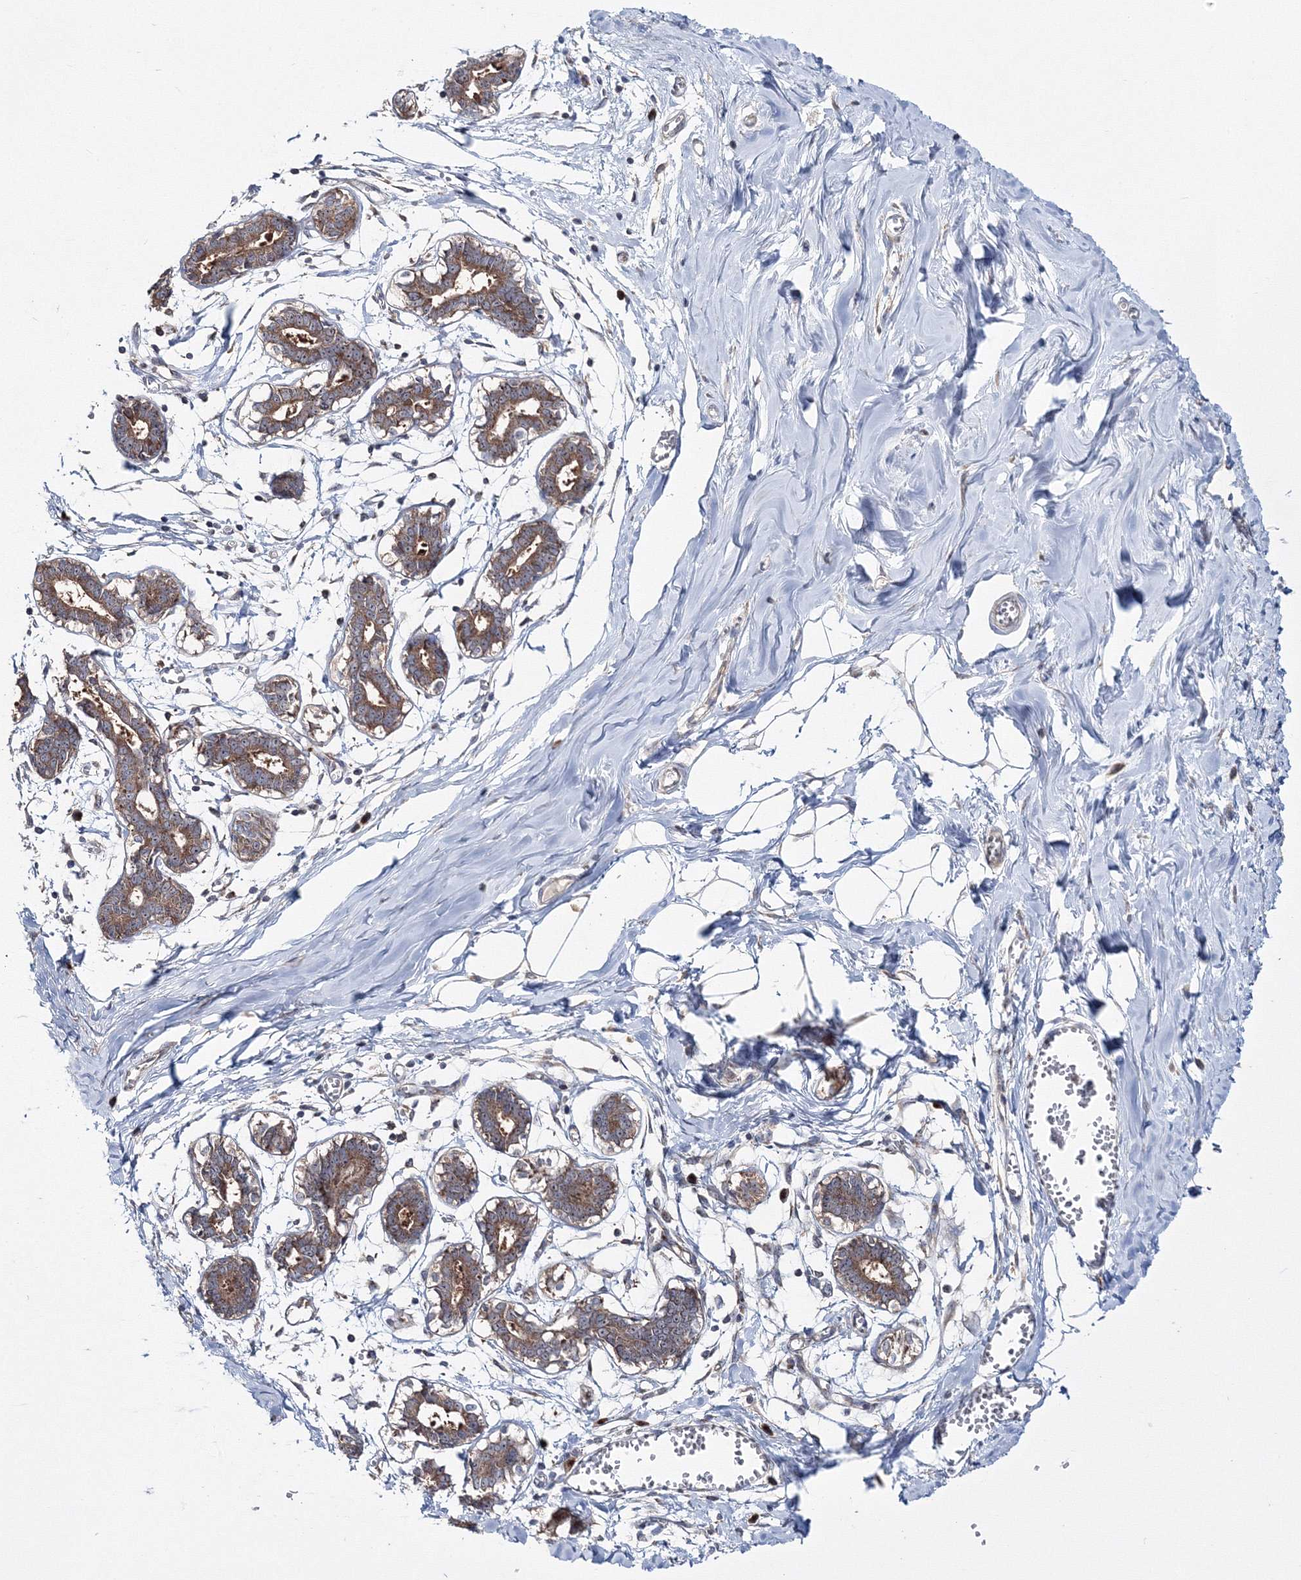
{"staining": {"intensity": "negative", "quantity": "none", "location": "none"}, "tissue": "breast", "cell_type": "Adipocytes", "image_type": "normal", "snomed": [{"axis": "morphology", "description": "Normal tissue, NOS"}, {"axis": "topography", "description": "Breast"}], "caption": "Immunohistochemistry micrograph of unremarkable breast: breast stained with DAB (3,3'-diaminobenzidine) displays no significant protein expression in adipocytes.", "gene": "PEX13", "patient": {"sex": "female", "age": 27}}